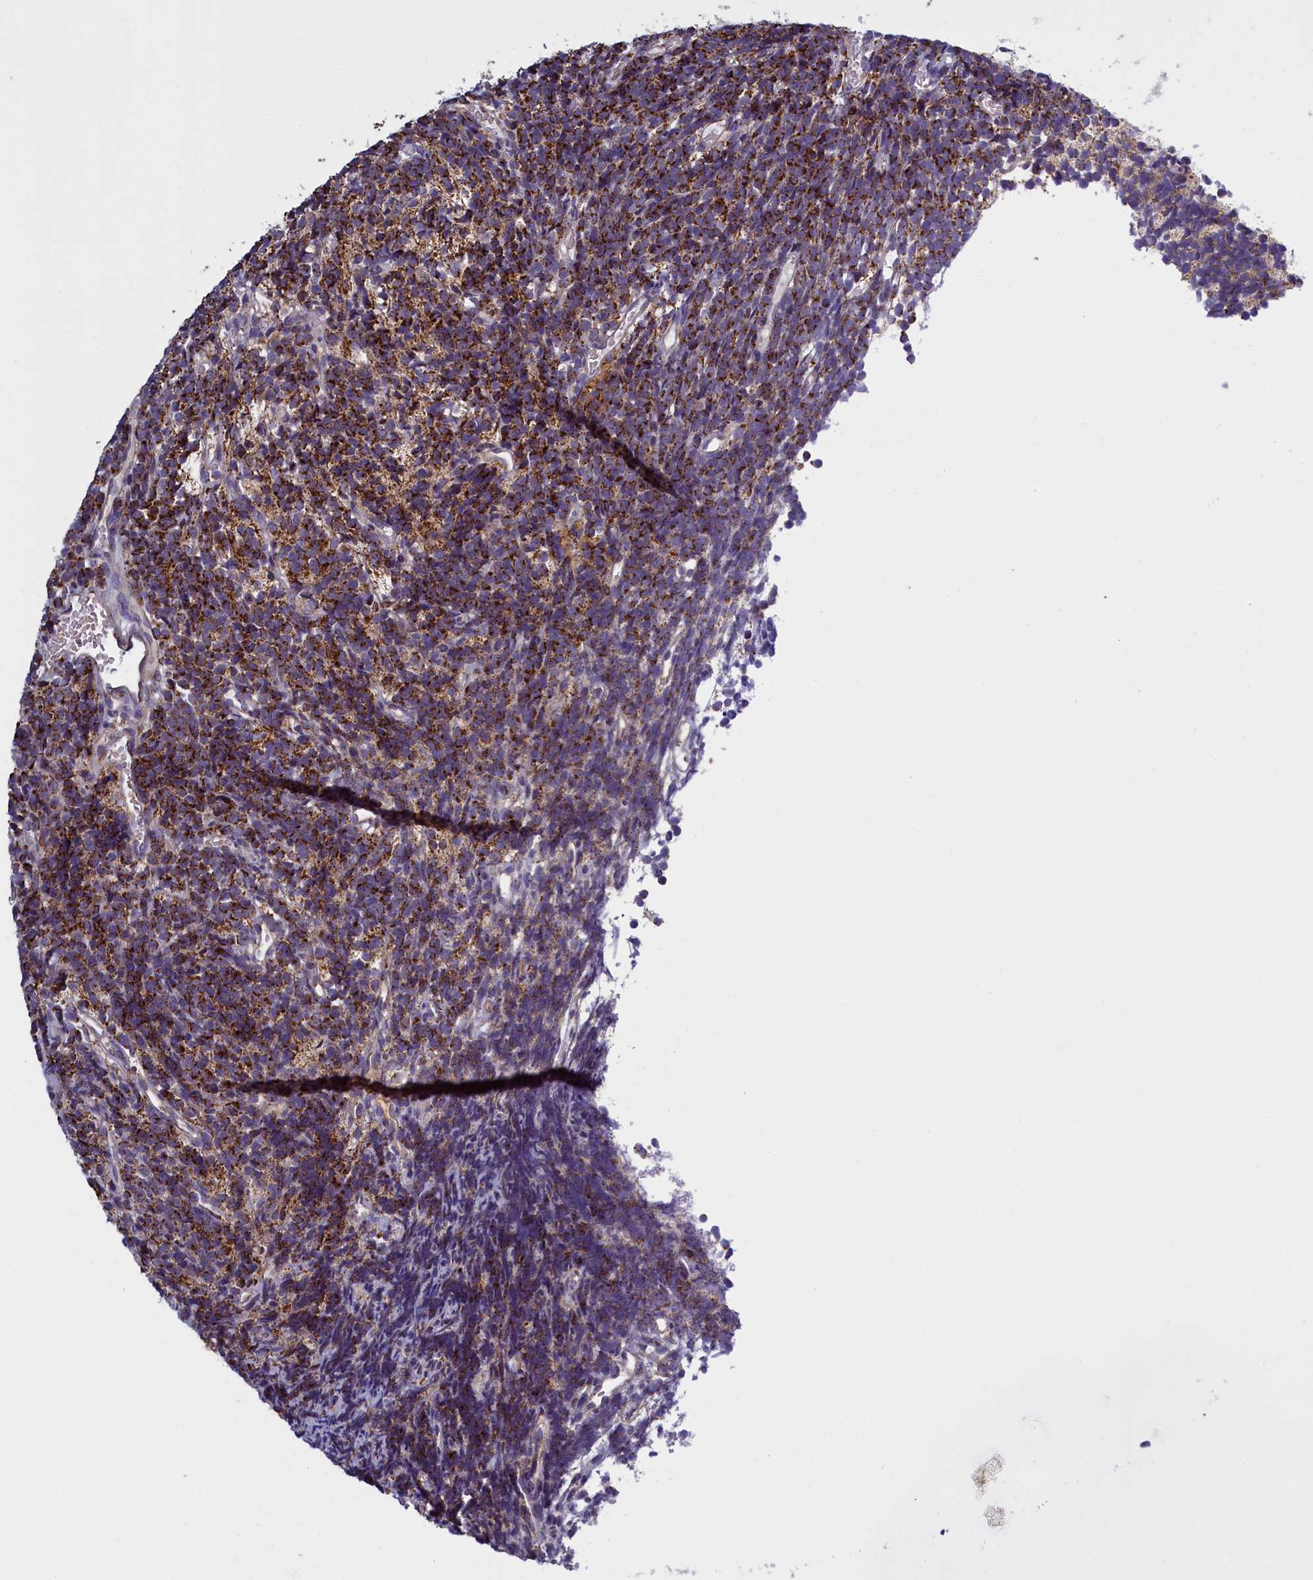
{"staining": {"intensity": "strong", "quantity": ">75%", "location": "cytoplasmic/membranous"}, "tissue": "glioma", "cell_type": "Tumor cells", "image_type": "cancer", "snomed": [{"axis": "morphology", "description": "Glioma, malignant, Low grade"}, {"axis": "topography", "description": "Brain"}], "caption": "Immunohistochemistry staining of low-grade glioma (malignant), which displays high levels of strong cytoplasmic/membranous staining in about >75% of tumor cells indicating strong cytoplasmic/membranous protein expression. The staining was performed using DAB (brown) for protein detection and nuclei were counterstained in hematoxylin (blue).", "gene": "IFT122", "patient": {"sex": "female", "age": 1}}